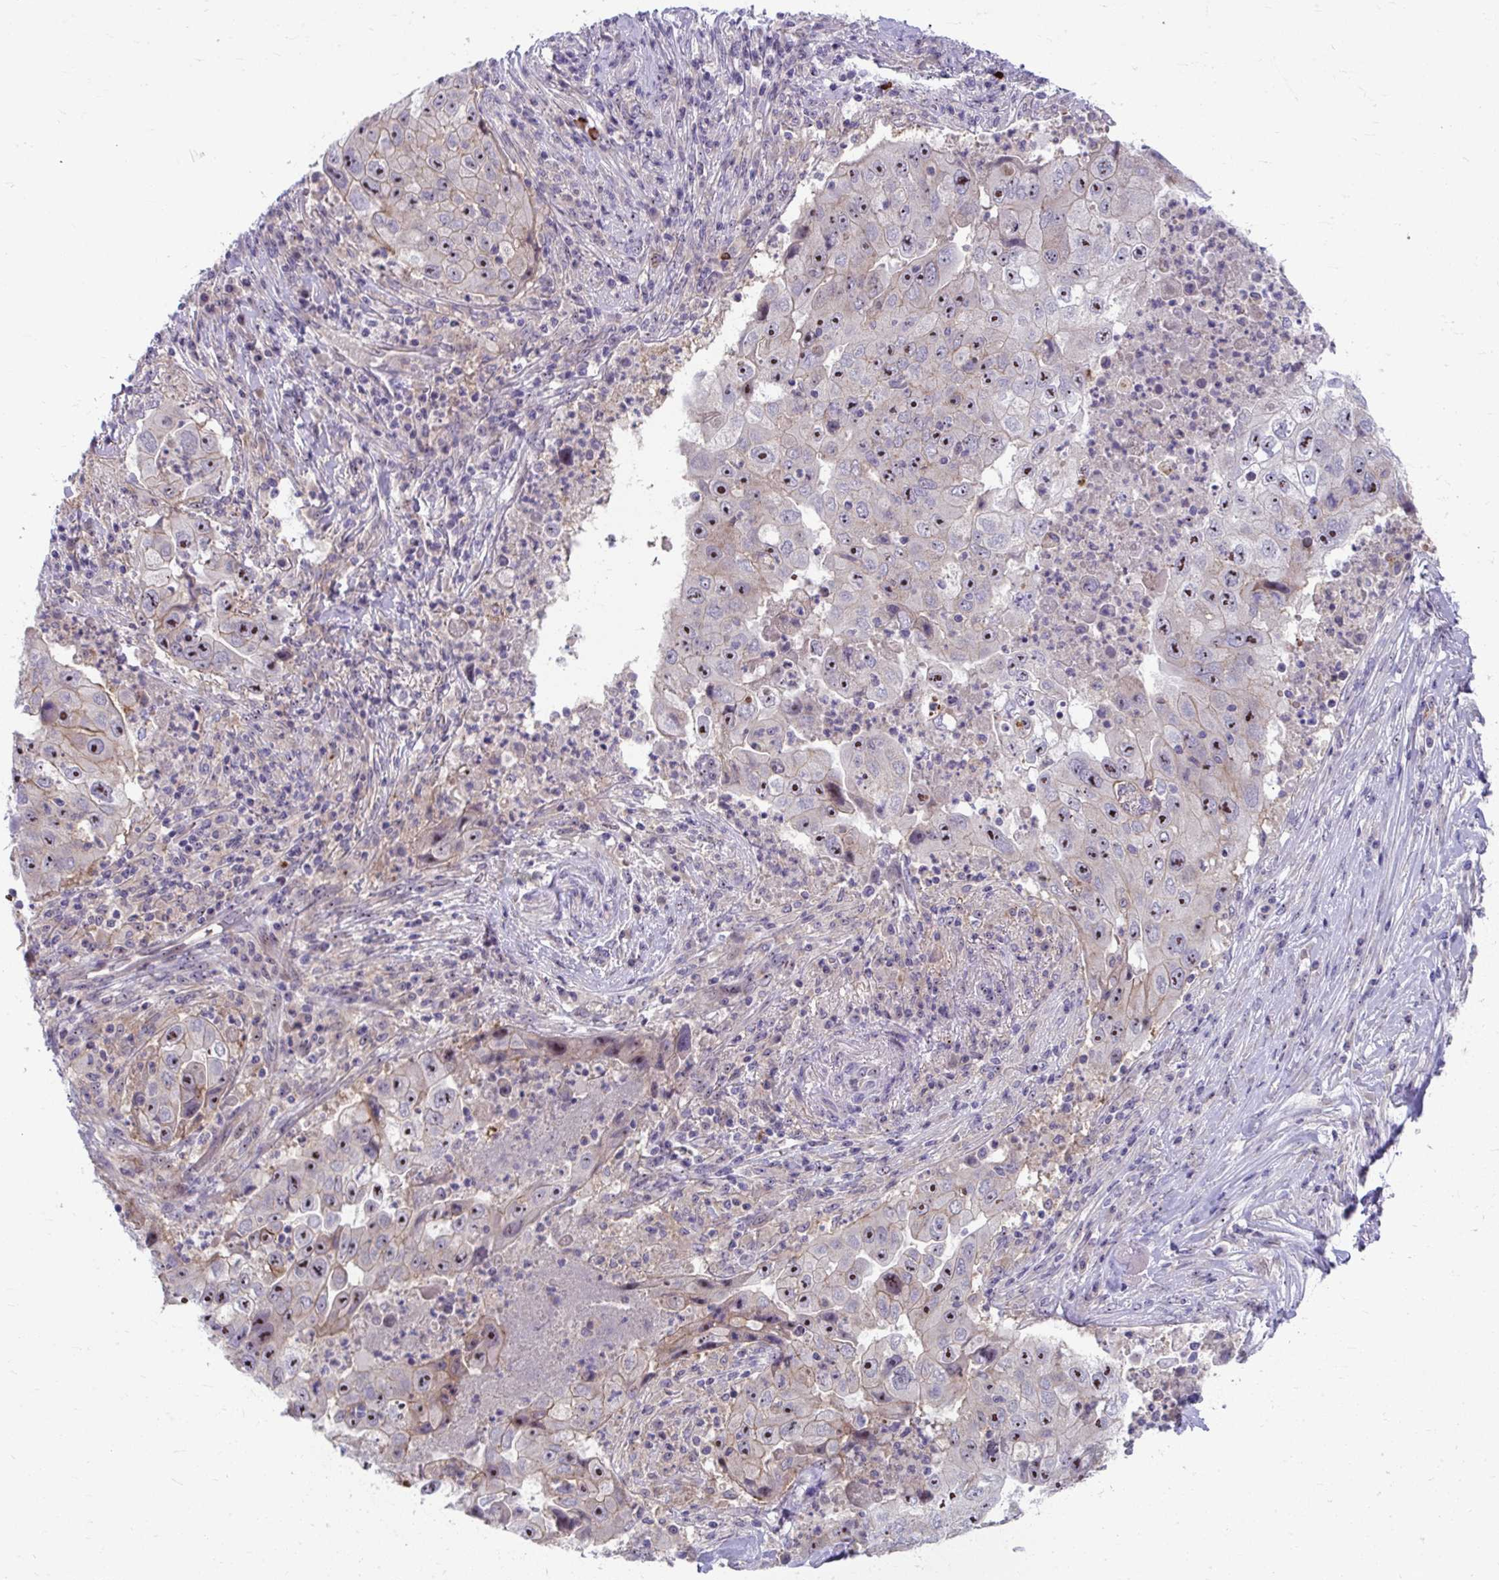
{"staining": {"intensity": "moderate", "quantity": ">75%", "location": "nuclear"}, "tissue": "lung cancer", "cell_type": "Tumor cells", "image_type": "cancer", "snomed": [{"axis": "morphology", "description": "Squamous cell carcinoma, NOS"}, {"axis": "topography", "description": "Lung"}], "caption": "High-power microscopy captured an immunohistochemistry (IHC) micrograph of lung squamous cell carcinoma, revealing moderate nuclear positivity in approximately >75% of tumor cells.", "gene": "MUS81", "patient": {"sex": "male", "age": 64}}